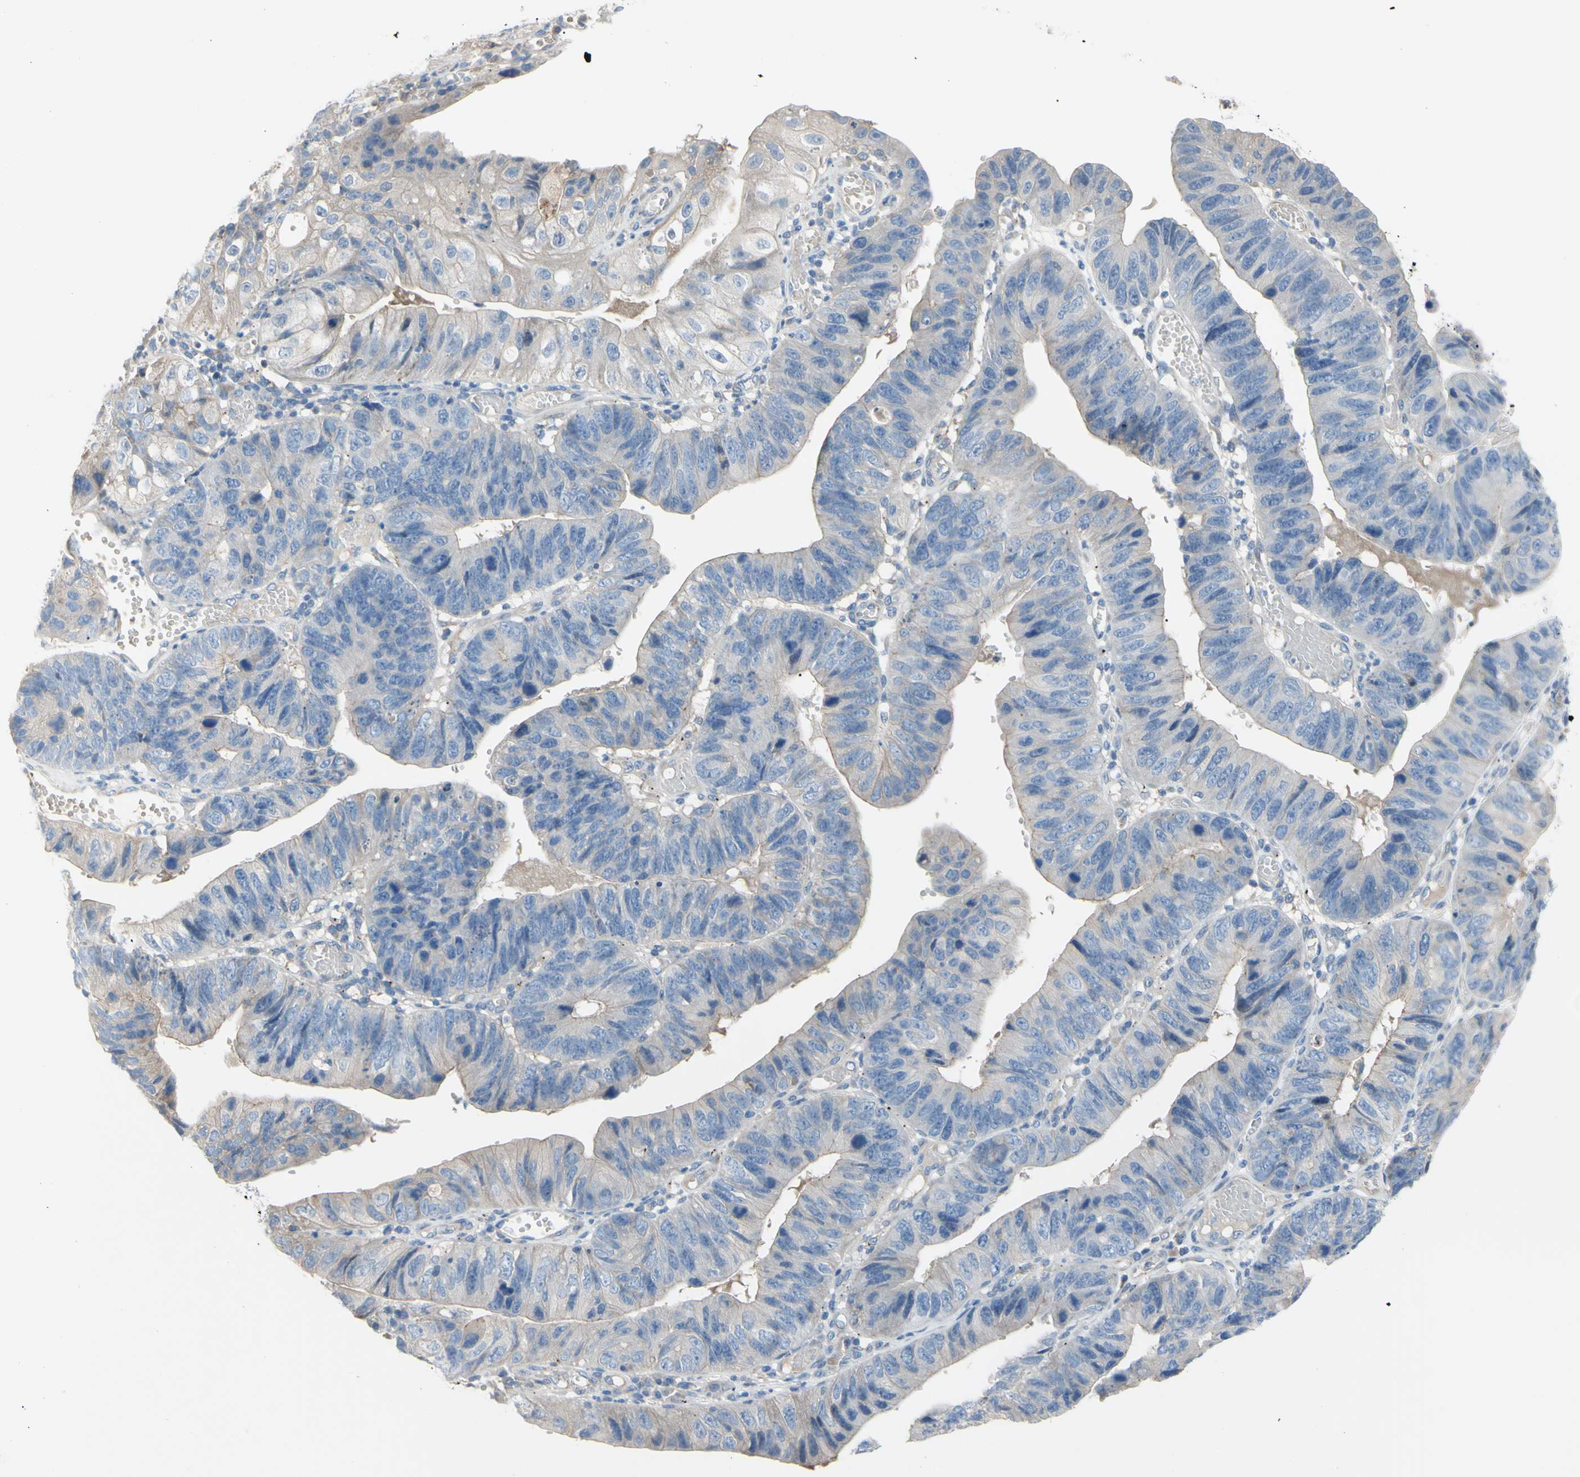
{"staining": {"intensity": "weak", "quantity": "<25%", "location": "cytoplasmic/membranous"}, "tissue": "stomach cancer", "cell_type": "Tumor cells", "image_type": "cancer", "snomed": [{"axis": "morphology", "description": "Adenocarcinoma, NOS"}, {"axis": "topography", "description": "Stomach"}], "caption": "Stomach cancer stained for a protein using immunohistochemistry displays no positivity tumor cells.", "gene": "TMEM59L", "patient": {"sex": "male", "age": 59}}